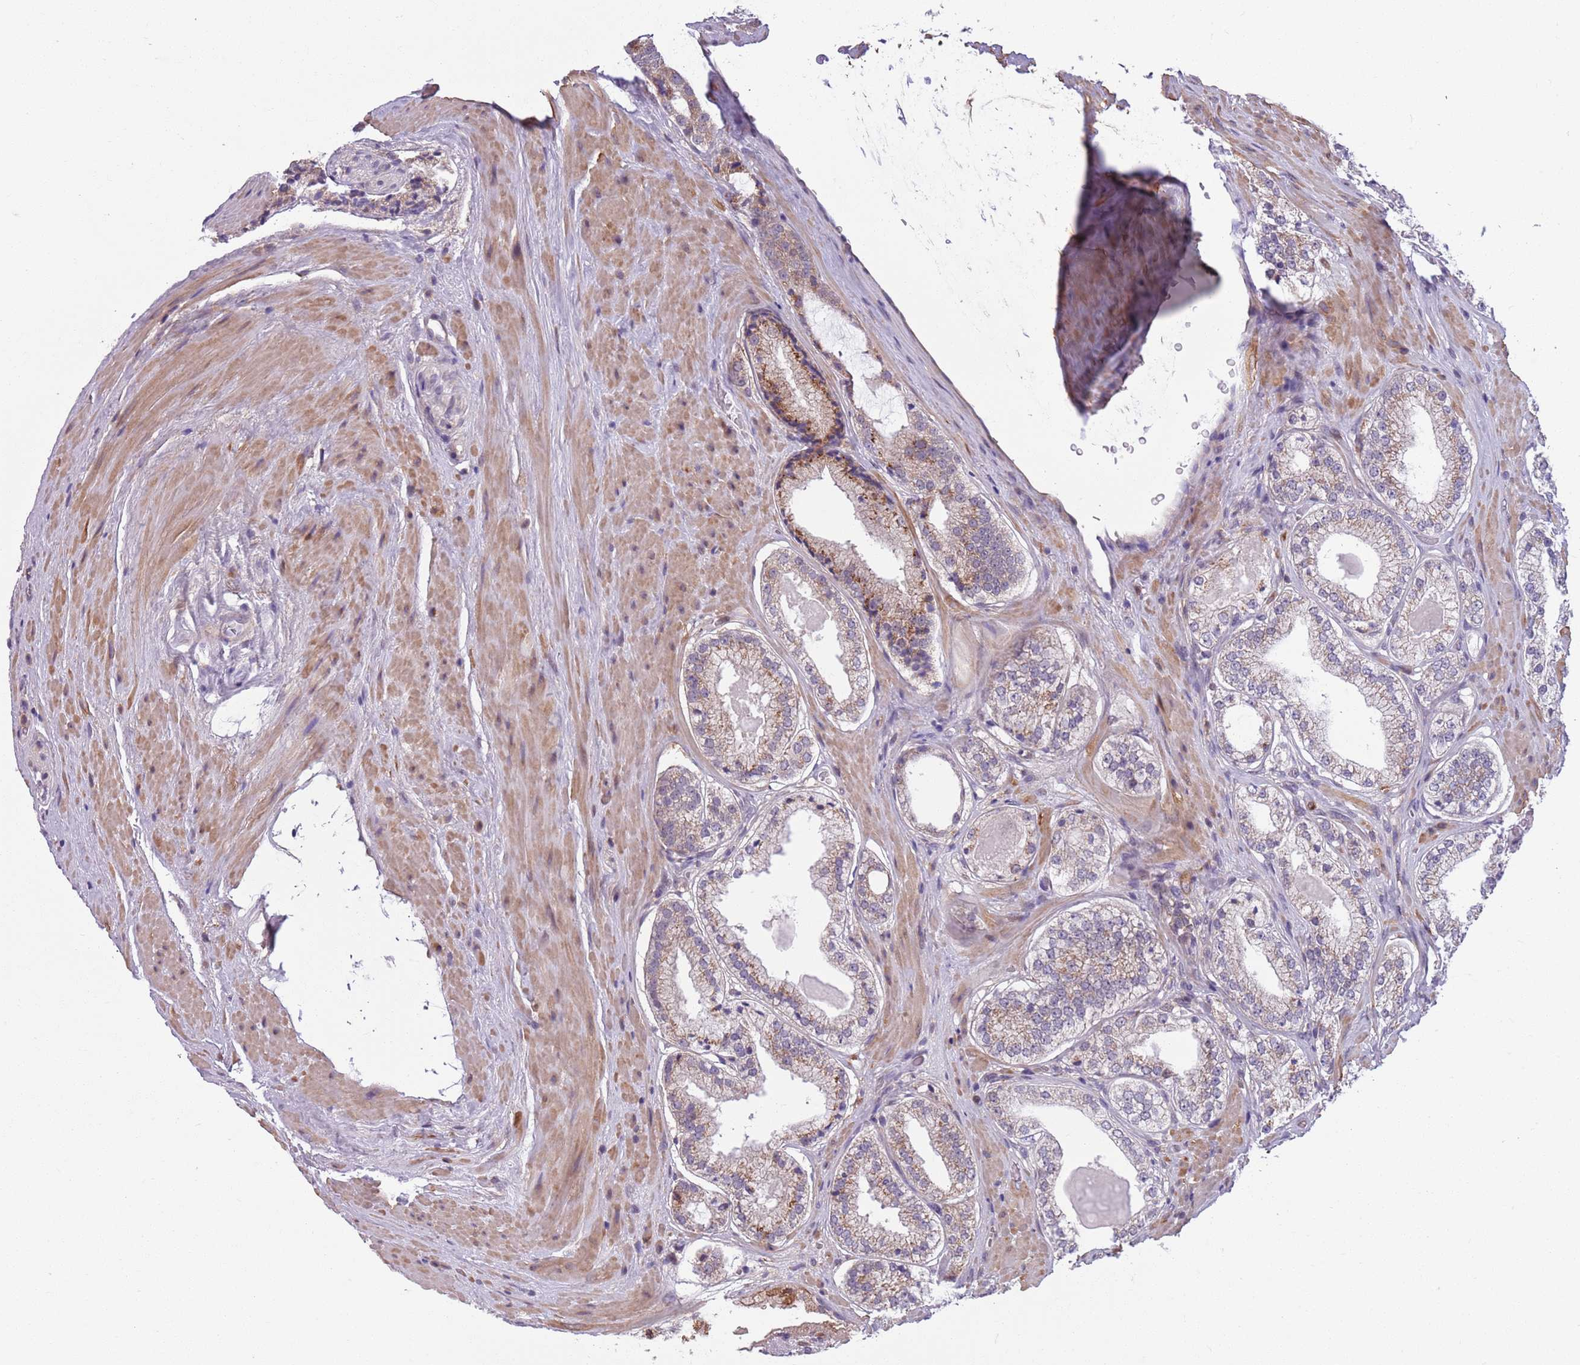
{"staining": {"intensity": "moderate", "quantity": "<25%", "location": "cytoplasmic/membranous"}, "tissue": "prostate cancer", "cell_type": "Tumor cells", "image_type": "cancer", "snomed": [{"axis": "morphology", "description": "Adenocarcinoma, High grade"}, {"axis": "topography", "description": "Prostate"}], "caption": "Immunohistochemical staining of prostate adenocarcinoma (high-grade) shows low levels of moderate cytoplasmic/membranous protein staining in about <25% of tumor cells. (DAB (3,3'-diaminobenzidine) IHC, brown staining for protein, blue staining for nuclei).", "gene": "JAML", "patient": {"sex": "male", "age": 71}}